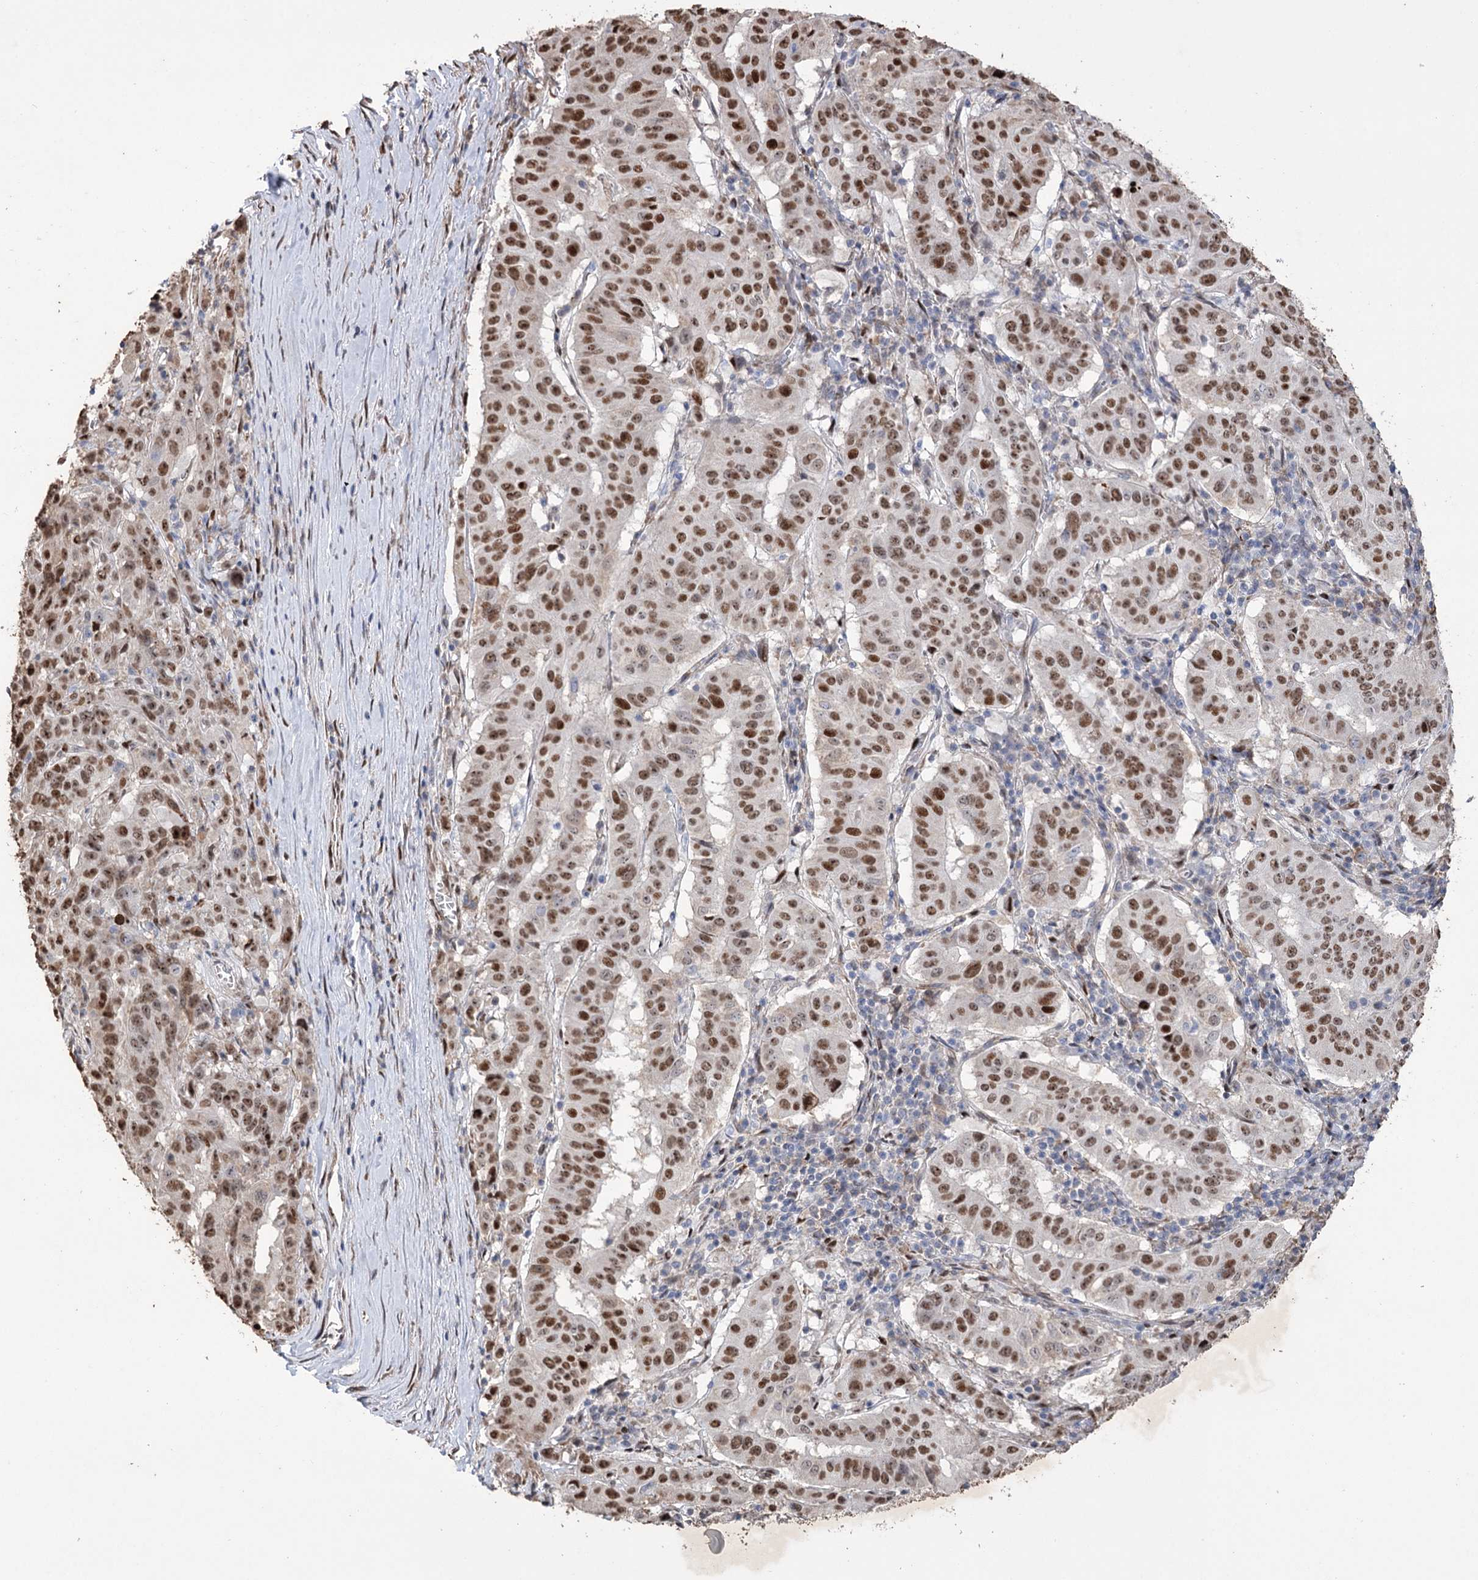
{"staining": {"intensity": "strong", "quantity": ">75%", "location": "nuclear"}, "tissue": "pancreatic cancer", "cell_type": "Tumor cells", "image_type": "cancer", "snomed": [{"axis": "morphology", "description": "Adenocarcinoma, NOS"}, {"axis": "topography", "description": "Pancreas"}], "caption": "Brown immunohistochemical staining in adenocarcinoma (pancreatic) displays strong nuclear staining in approximately >75% of tumor cells.", "gene": "NFU1", "patient": {"sex": "male", "age": 63}}